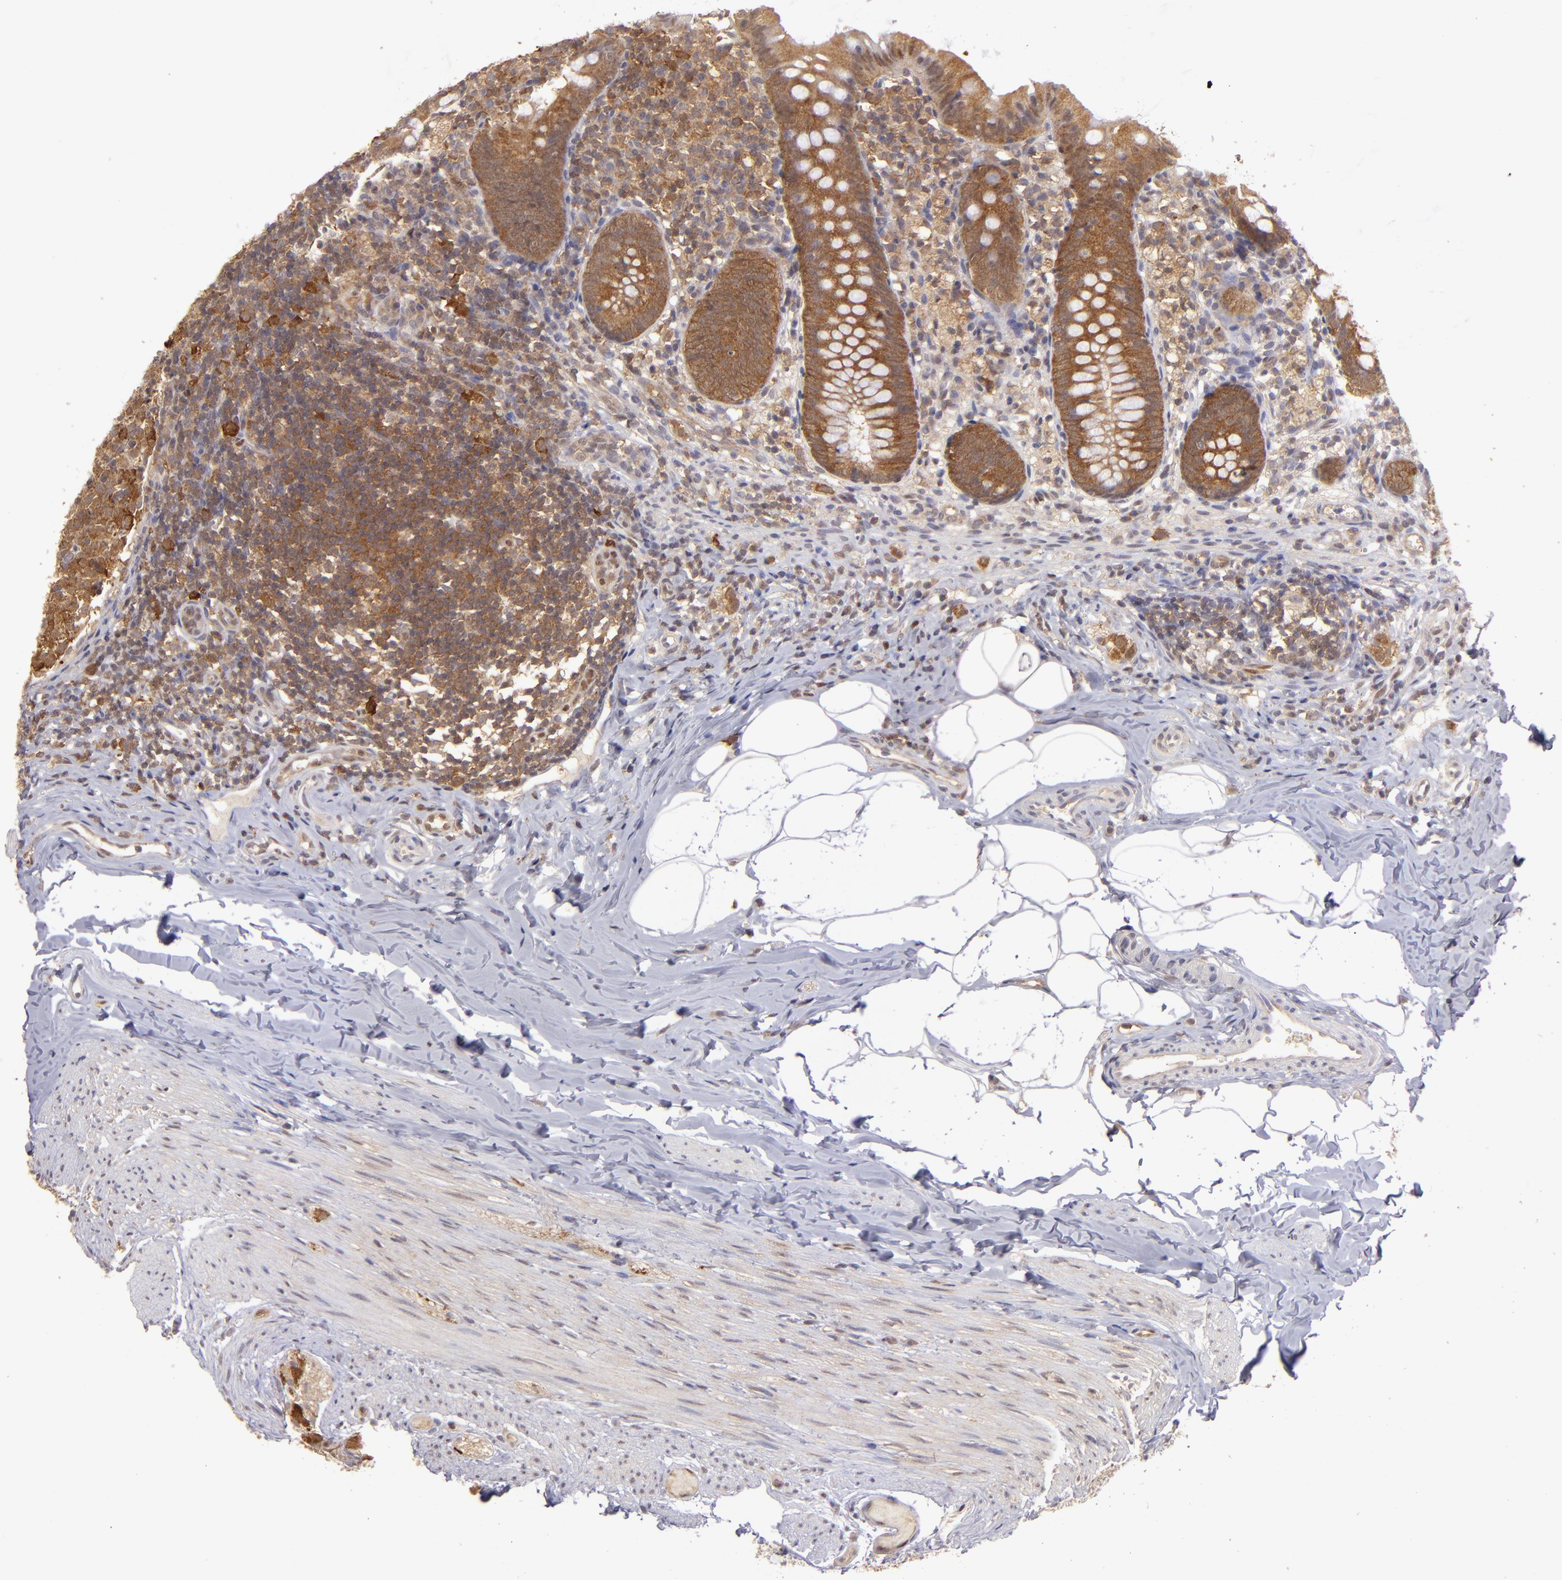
{"staining": {"intensity": "strong", "quantity": ">75%", "location": "cytoplasmic/membranous"}, "tissue": "appendix", "cell_type": "Glandular cells", "image_type": "normal", "snomed": [{"axis": "morphology", "description": "Normal tissue, NOS"}, {"axis": "topography", "description": "Appendix"}], "caption": "A micrograph of human appendix stained for a protein exhibits strong cytoplasmic/membranous brown staining in glandular cells.", "gene": "PTPN13", "patient": {"sex": "female", "age": 9}}